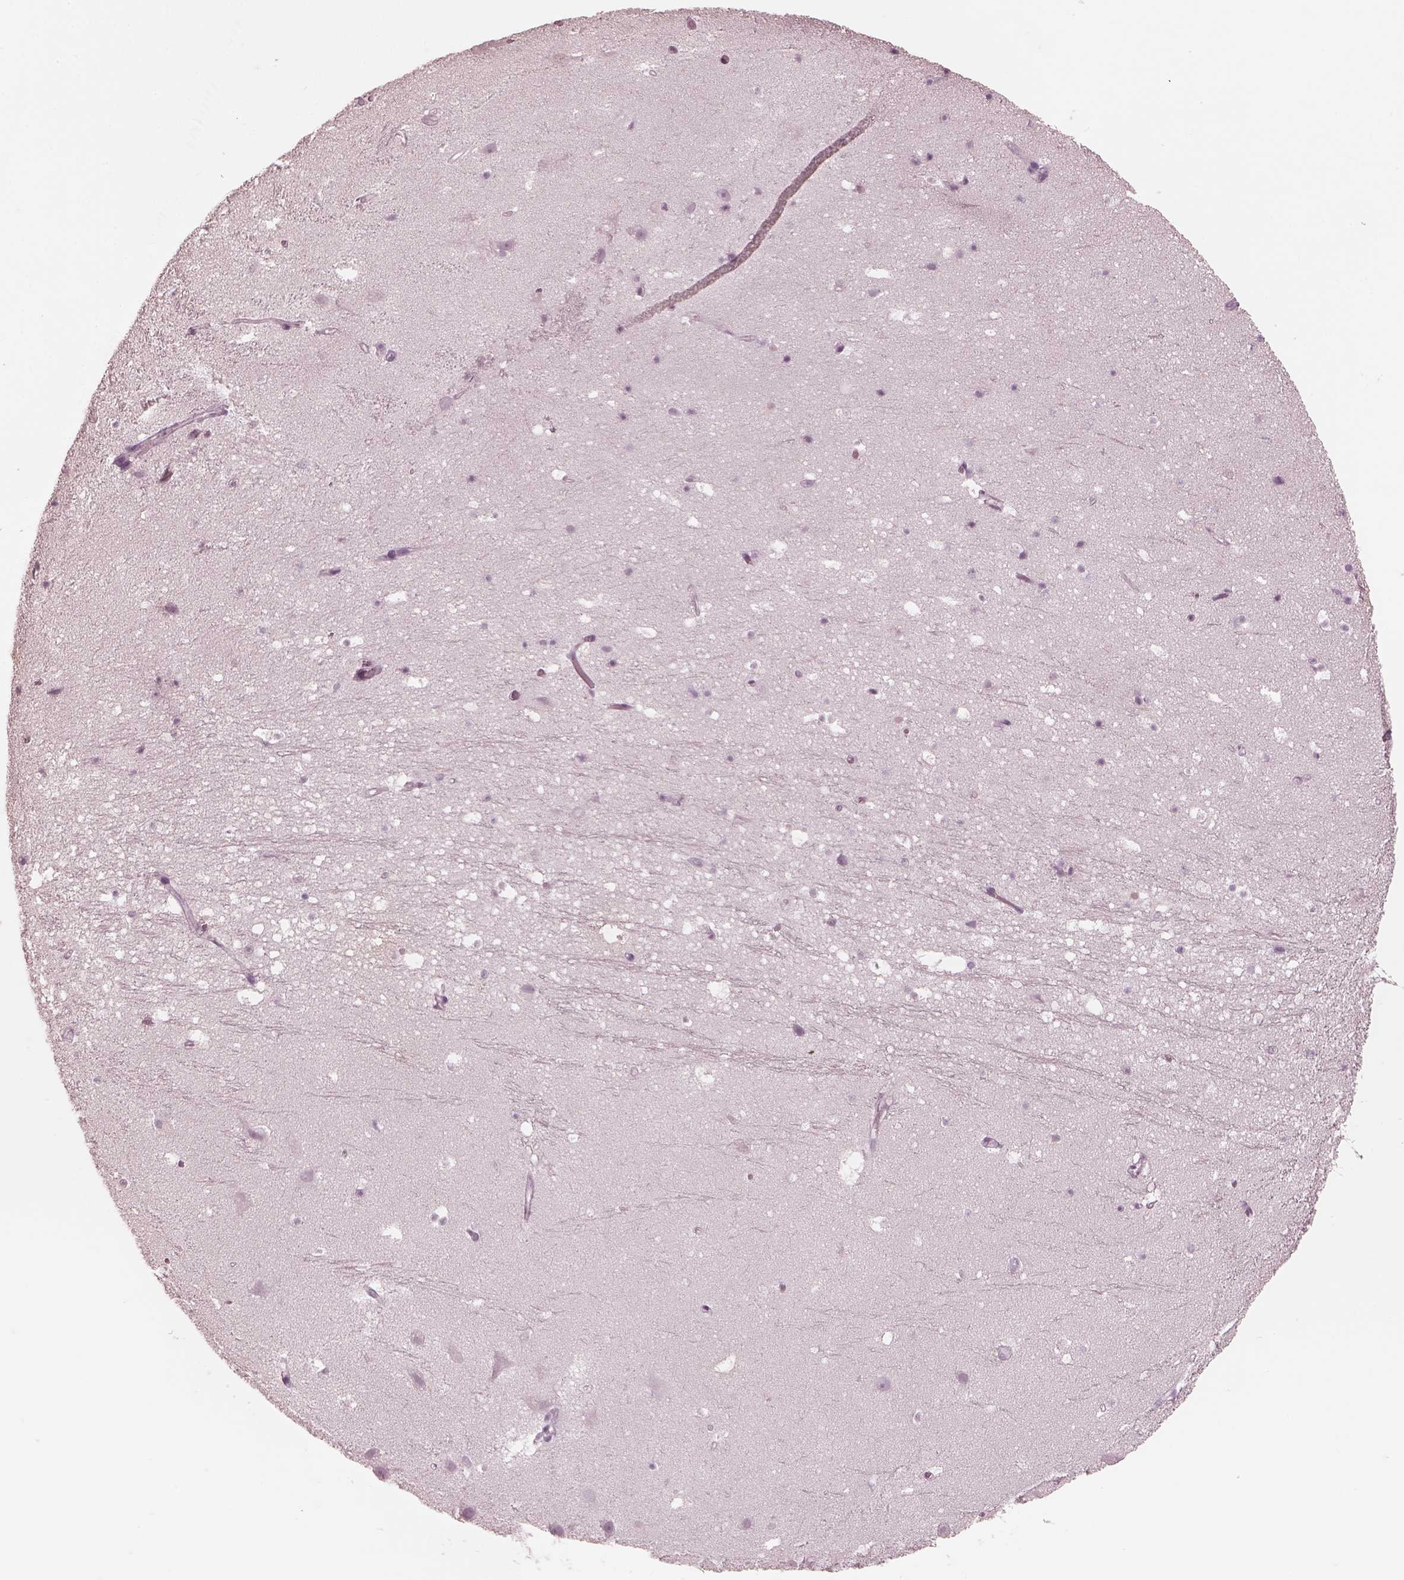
{"staining": {"intensity": "negative", "quantity": "none", "location": "none"}, "tissue": "hippocampus", "cell_type": "Glial cells", "image_type": "normal", "snomed": [{"axis": "morphology", "description": "Normal tissue, NOS"}, {"axis": "topography", "description": "Hippocampus"}], "caption": "This is a histopathology image of immunohistochemistry staining of normal hippocampus, which shows no expression in glial cells.", "gene": "CGA", "patient": {"sex": "male", "age": 26}}